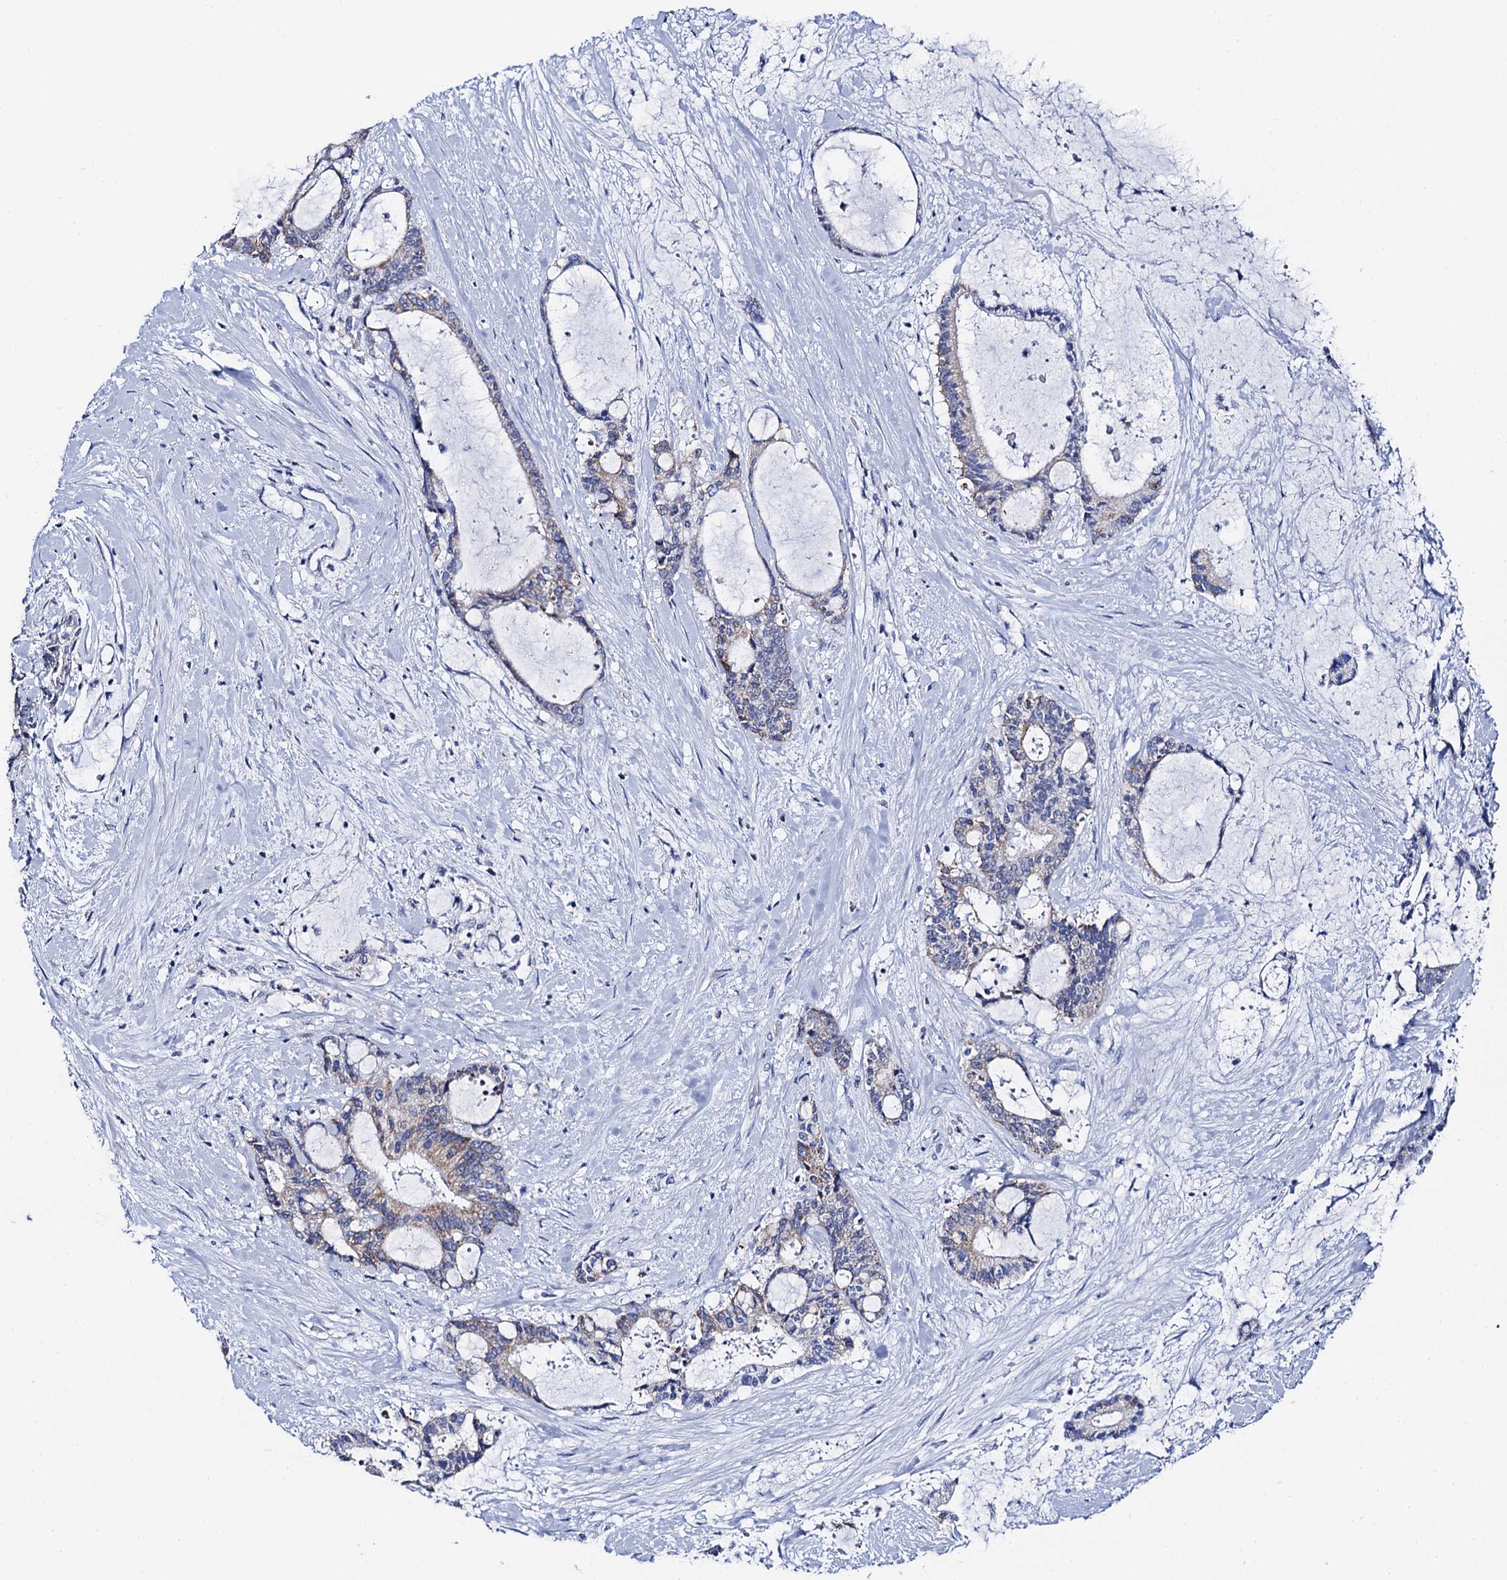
{"staining": {"intensity": "weak", "quantity": "<25%", "location": "cytoplasmic/membranous"}, "tissue": "liver cancer", "cell_type": "Tumor cells", "image_type": "cancer", "snomed": [{"axis": "morphology", "description": "Normal tissue, NOS"}, {"axis": "morphology", "description": "Cholangiocarcinoma"}, {"axis": "topography", "description": "Liver"}, {"axis": "topography", "description": "Peripheral nerve tissue"}], "caption": "Liver cancer (cholangiocarcinoma) was stained to show a protein in brown. There is no significant positivity in tumor cells. The staining was performed using DAB (3,3'-diaminobenzidine) to visualize the protein expression in brown, while the nuclei were stained in blue with hematoxylin (Magnification: 20x).", "gene": "ACADSB", "patient": {"sex": "female", "age": 73}}